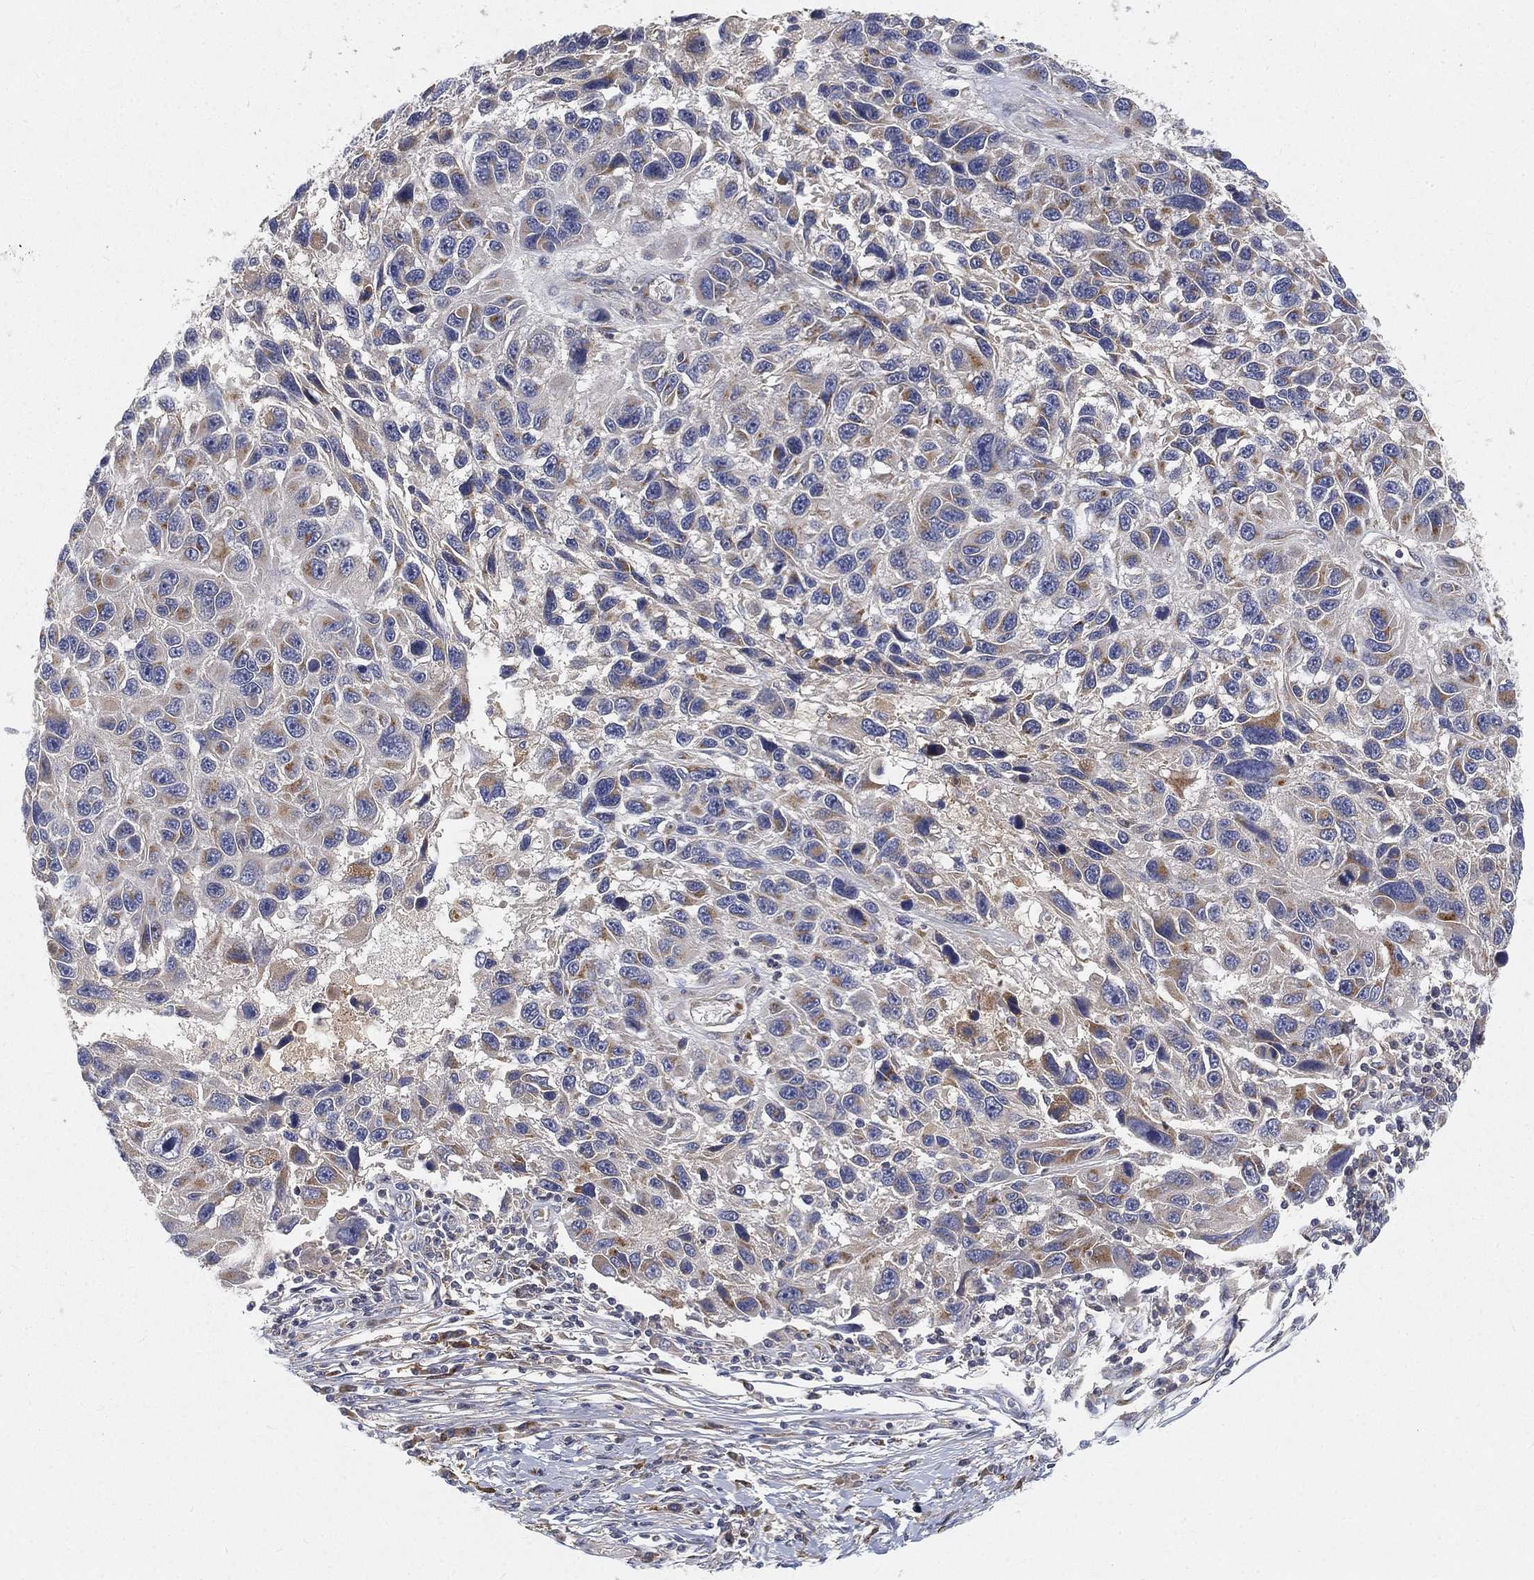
{"staining": {"intensity": "moderate", "quantity": "<25%", "location": "cytoplasmic/membranous"}, "tissue": "melanoma", "cell_type": "Tumor cells", "image_type": "cancer", "snomed": [{"axis": "morphology", "description": "Malignant melanoma, NOS"}, {"axis": "topography", "description": "Skin"}], "caption": "This photomicrograph shows immunohistochemistry staining of melanoma, with low moderate cytoplasmic/membranous staining in approximately <25% of tumor cells.", "gene": "CTSL", "patient": {"sex": "male", "age": 53}}